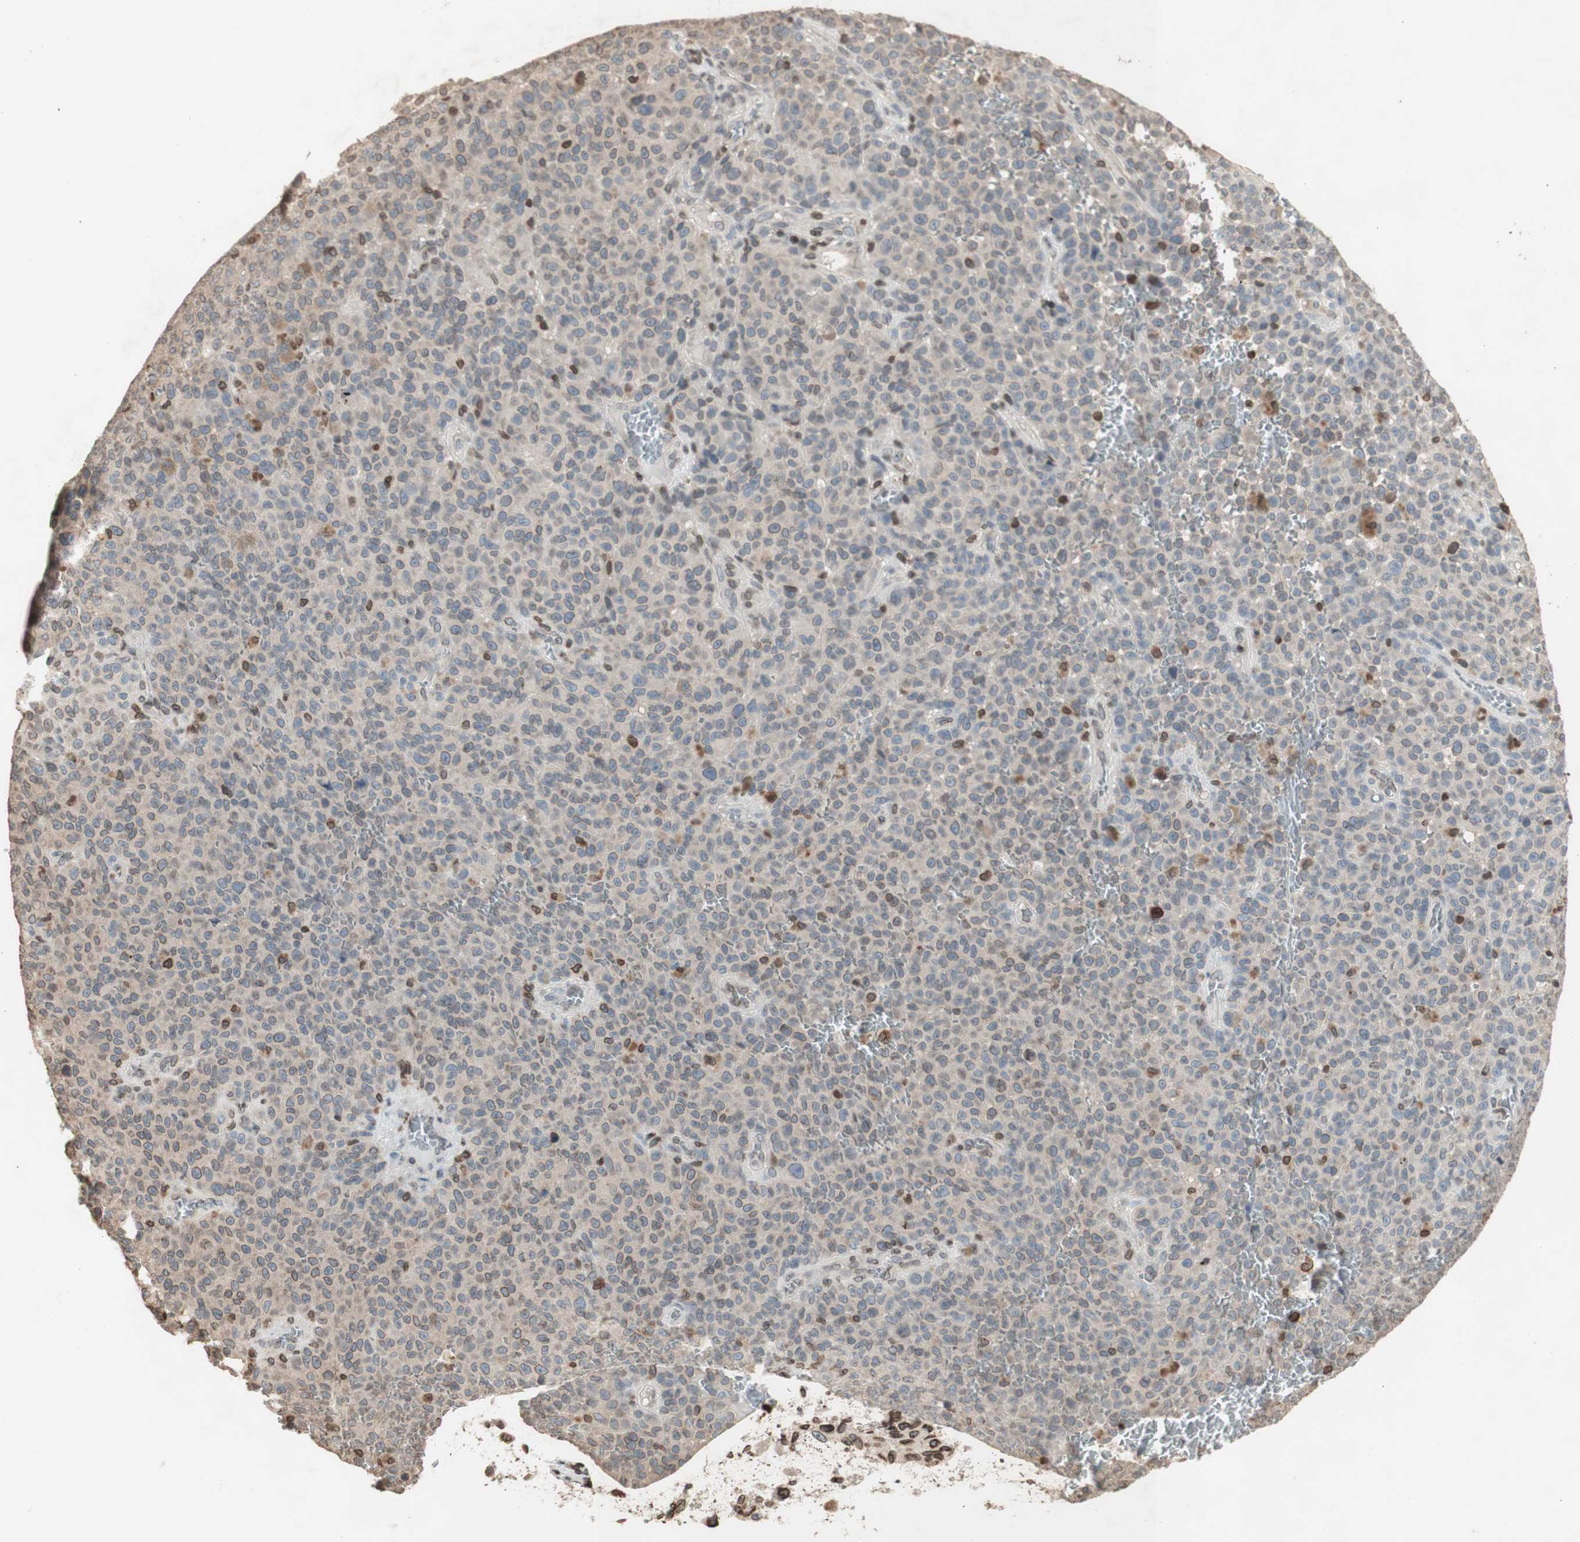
{"staining": {"intensity": "moderate", "quantity": "<25%", "location": "cytoplasmic/membranous,nuclear"}, "tissue": "melanoma", "cell_type": "Tumor cells", "image_type": "cancer", "snomed": [{"axis": "morphology", "description": "Malignant melanoma, NOS"}, {"axis": "topography", "description": "Skin"}], "caption": "Brown immunohistochemical staining in malignant melanoma reveals moderate cytoplasmic/membranous and nuclear expression in about <25% of tumor cells.", "gene": "TMPO", "patient": {"sex": "female", "age": 82}}